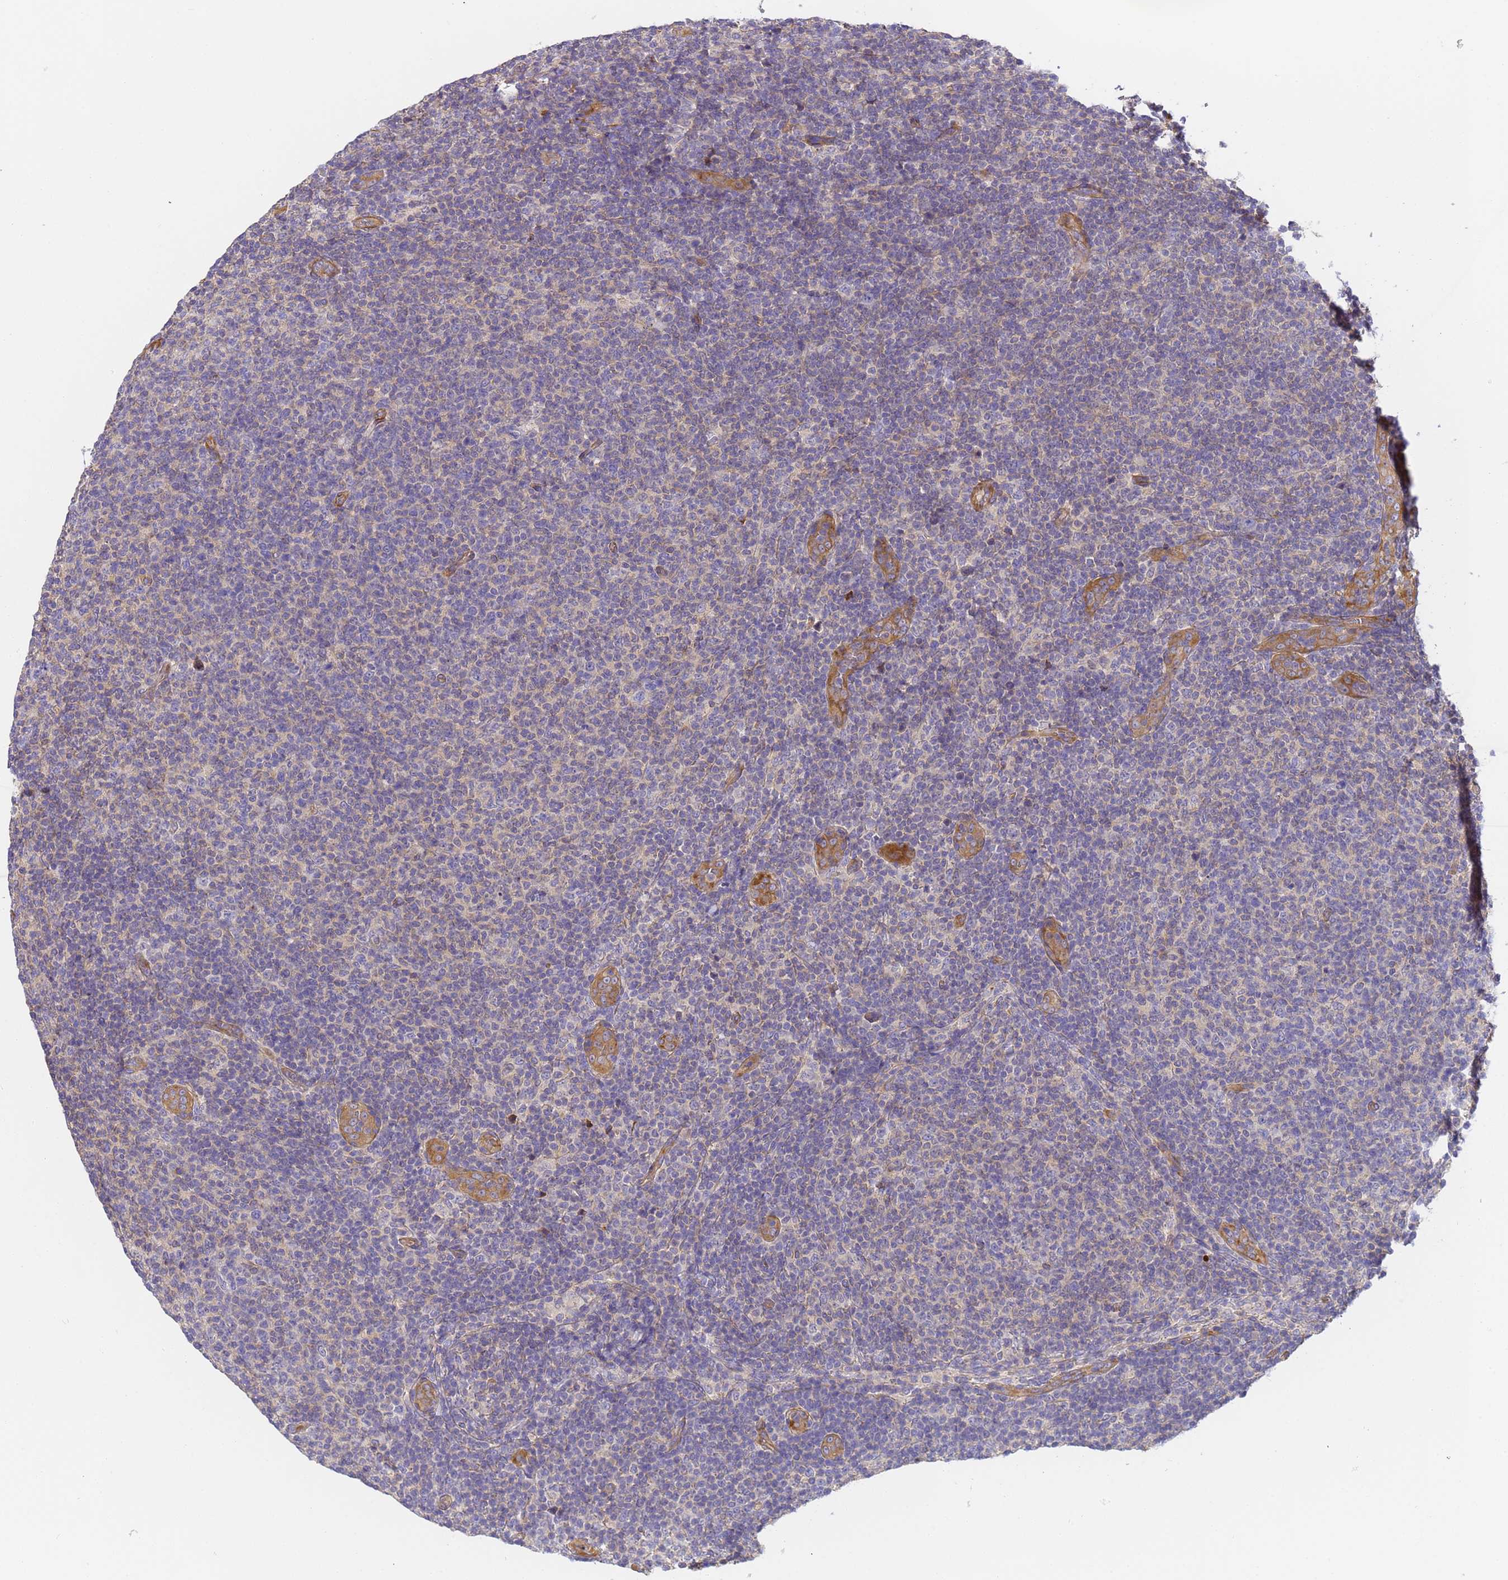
{"staining": {"intensity": "negative", "quantity": "none", "location": "none"}, "tissue": "lymphoma", "cell_type": "Tumor cells", "image_type": "cancer", "snomed": [{"axis": "morphology", "description": "Malignant lymphoma, non-Hodgkin's type, Low grade"}, {"axis": "topography", "description": "Lymph node"}], "caption": "Immunohistochemistry image of lymphoma stained for a protein (brown), which exhibits no expression in tumor cells. (DAB (3,3'-diaminobenzidine) immunohistochemistry with hematoxylin counter stain).", "gene": "MYL12A", "patient": {"sex": "male", "age": 66}}